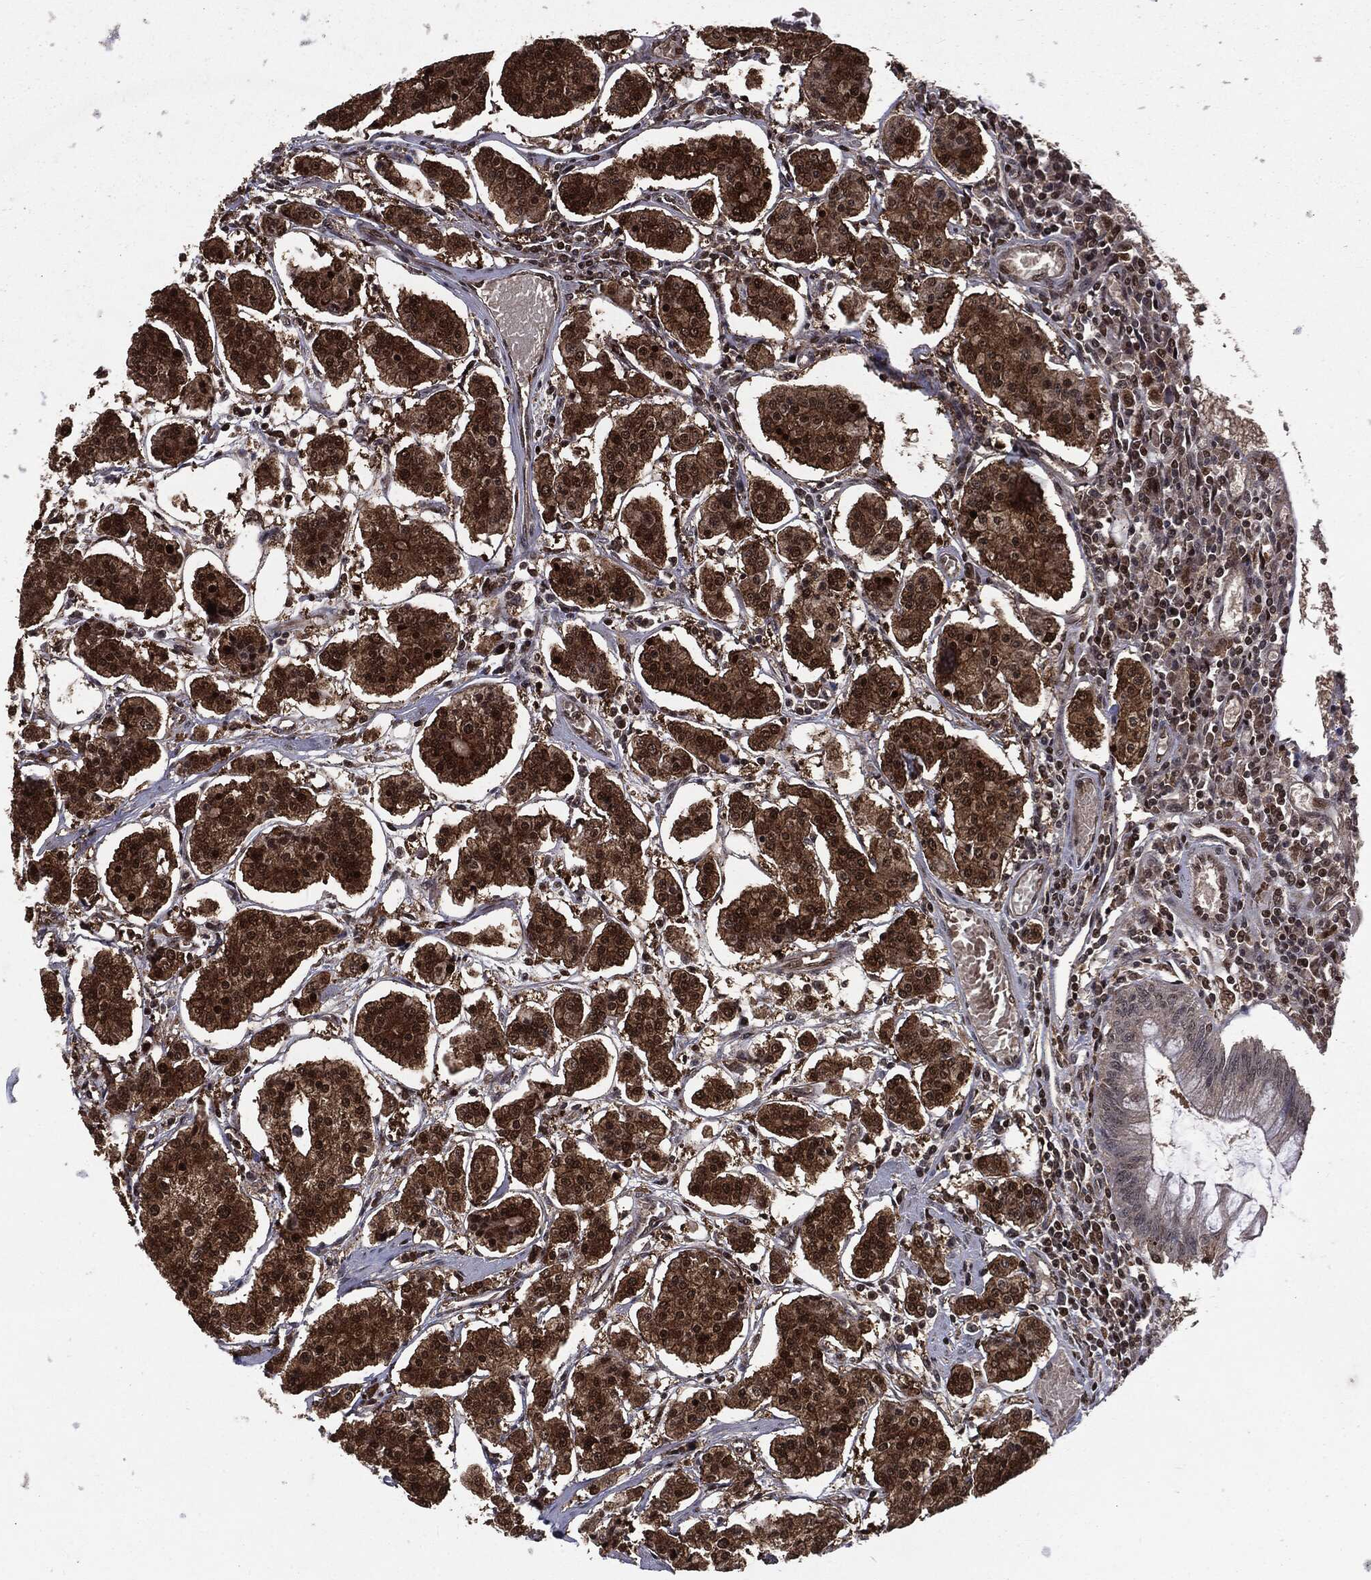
{"staining": {"intensity": "strong", "quantity": ">75%", "location": "cytoplasmic/membranous,nuclear"}, "tissue": "carcinoid", "cell_type": "Tumor cells", "image_type": "cancer", "snomed": [{"axis": "morphology", "description": "Carcinoid, malignant, NOS"}, {"axis": "topography", "description": "Small intestine"}], "caption": "Protein staining displays strong cytoplasmic/membranous and nuclear expression in about >75% of tumor cells in carcinoid. Nuclei are stained in blue.", "gene": "PTPA", "patient": {"sex": "female", "age": 65}}